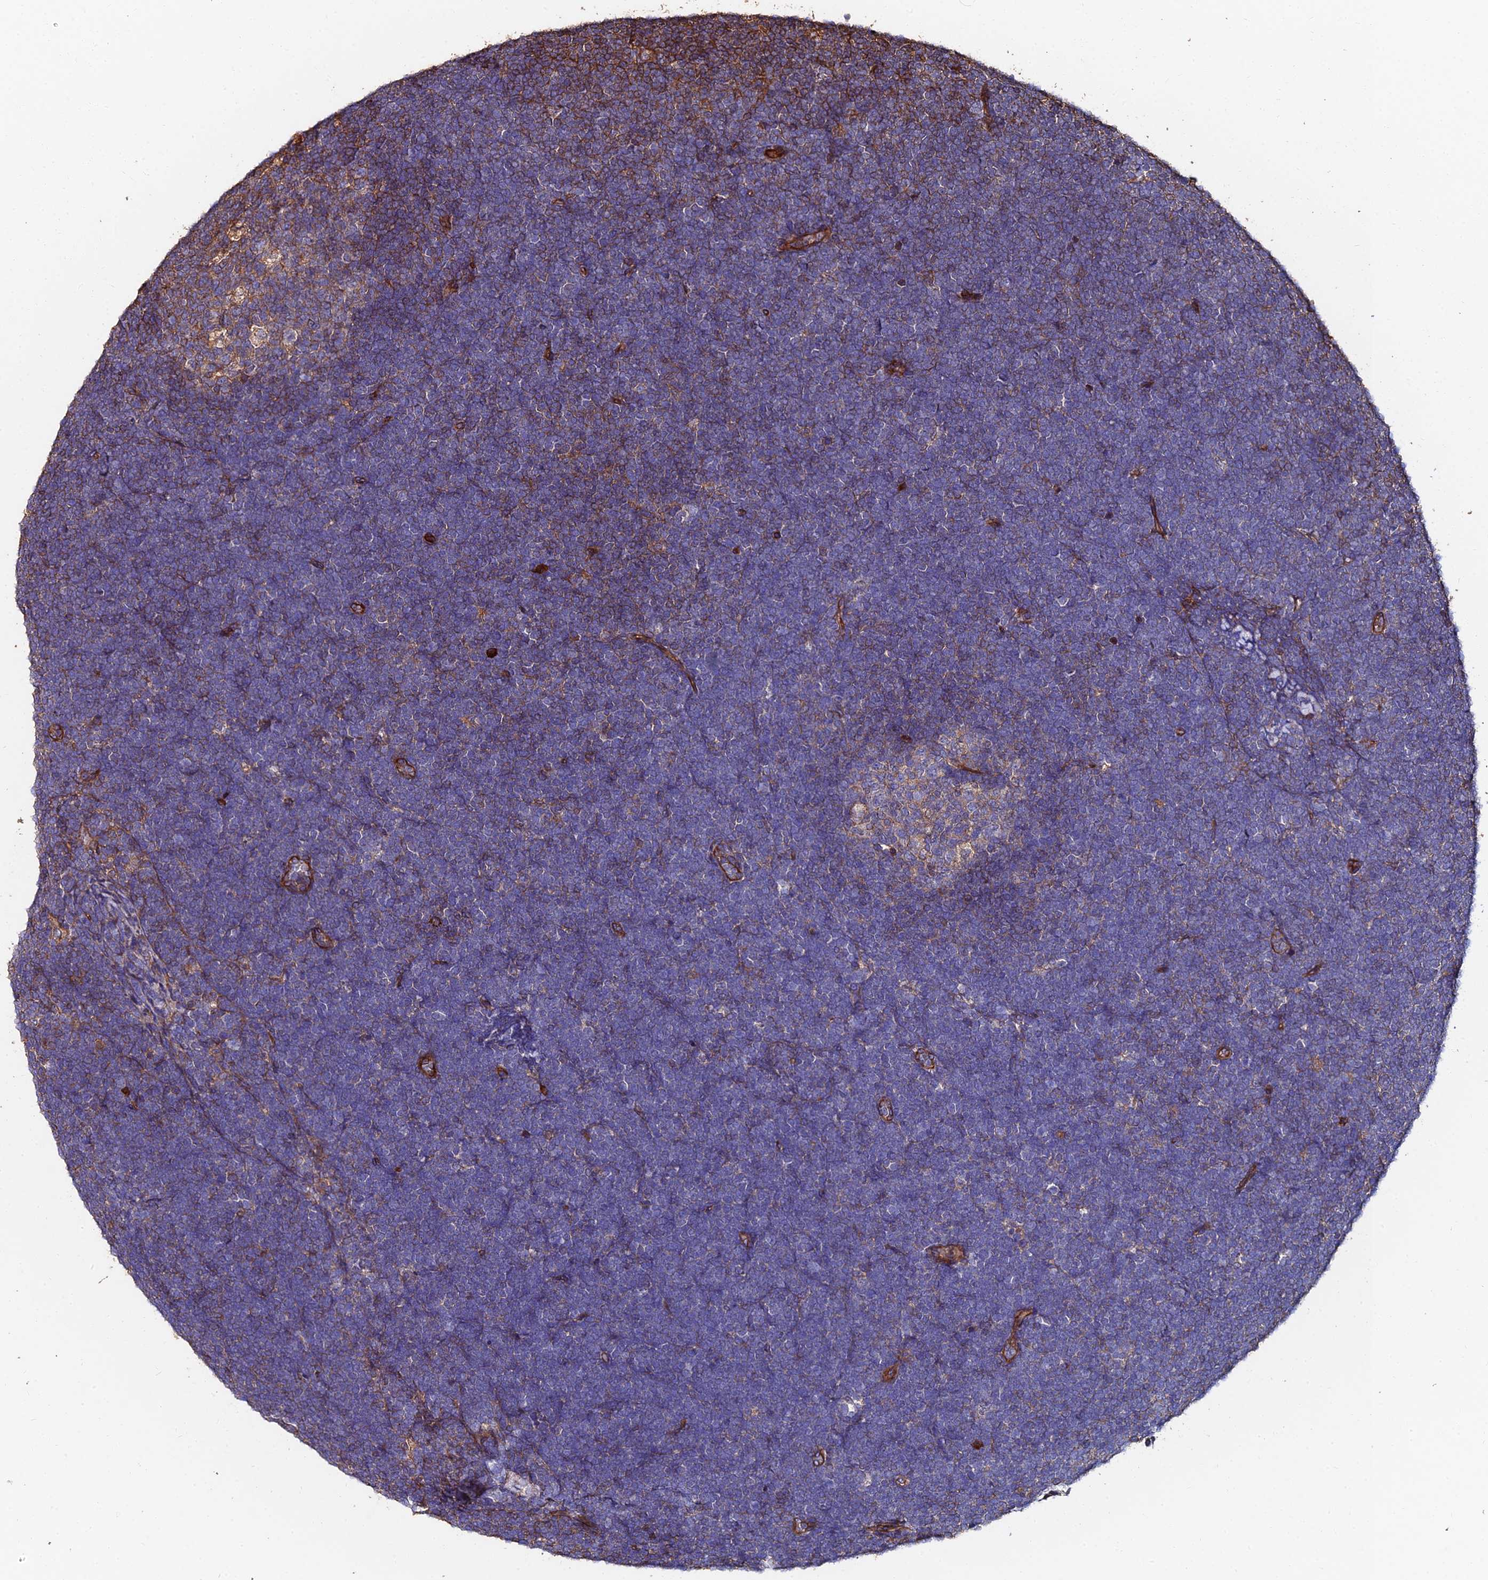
{"staining": {"intensity": "weak", "quantity": "<25%", "location": "cytoplasmic/membranous"}, "tissue": "lymphoma", "cell_type": "Tumor cells", "image_type": "cancer", "snomed": [{"axis": "morphology", "description": "Malignant lymphoma, non-Hodgkin's type, High grade"}, {"axis": "topography", "description": "Lymph node"}], "caption": "This is an immunohistochemistry histopathology image of malignant lymphoma, non-Hodgkin's type (high-grade). There is no positivity in tumor cells.", "gene": "EXT1", "patient": {"sex": "male", "age": 13}}